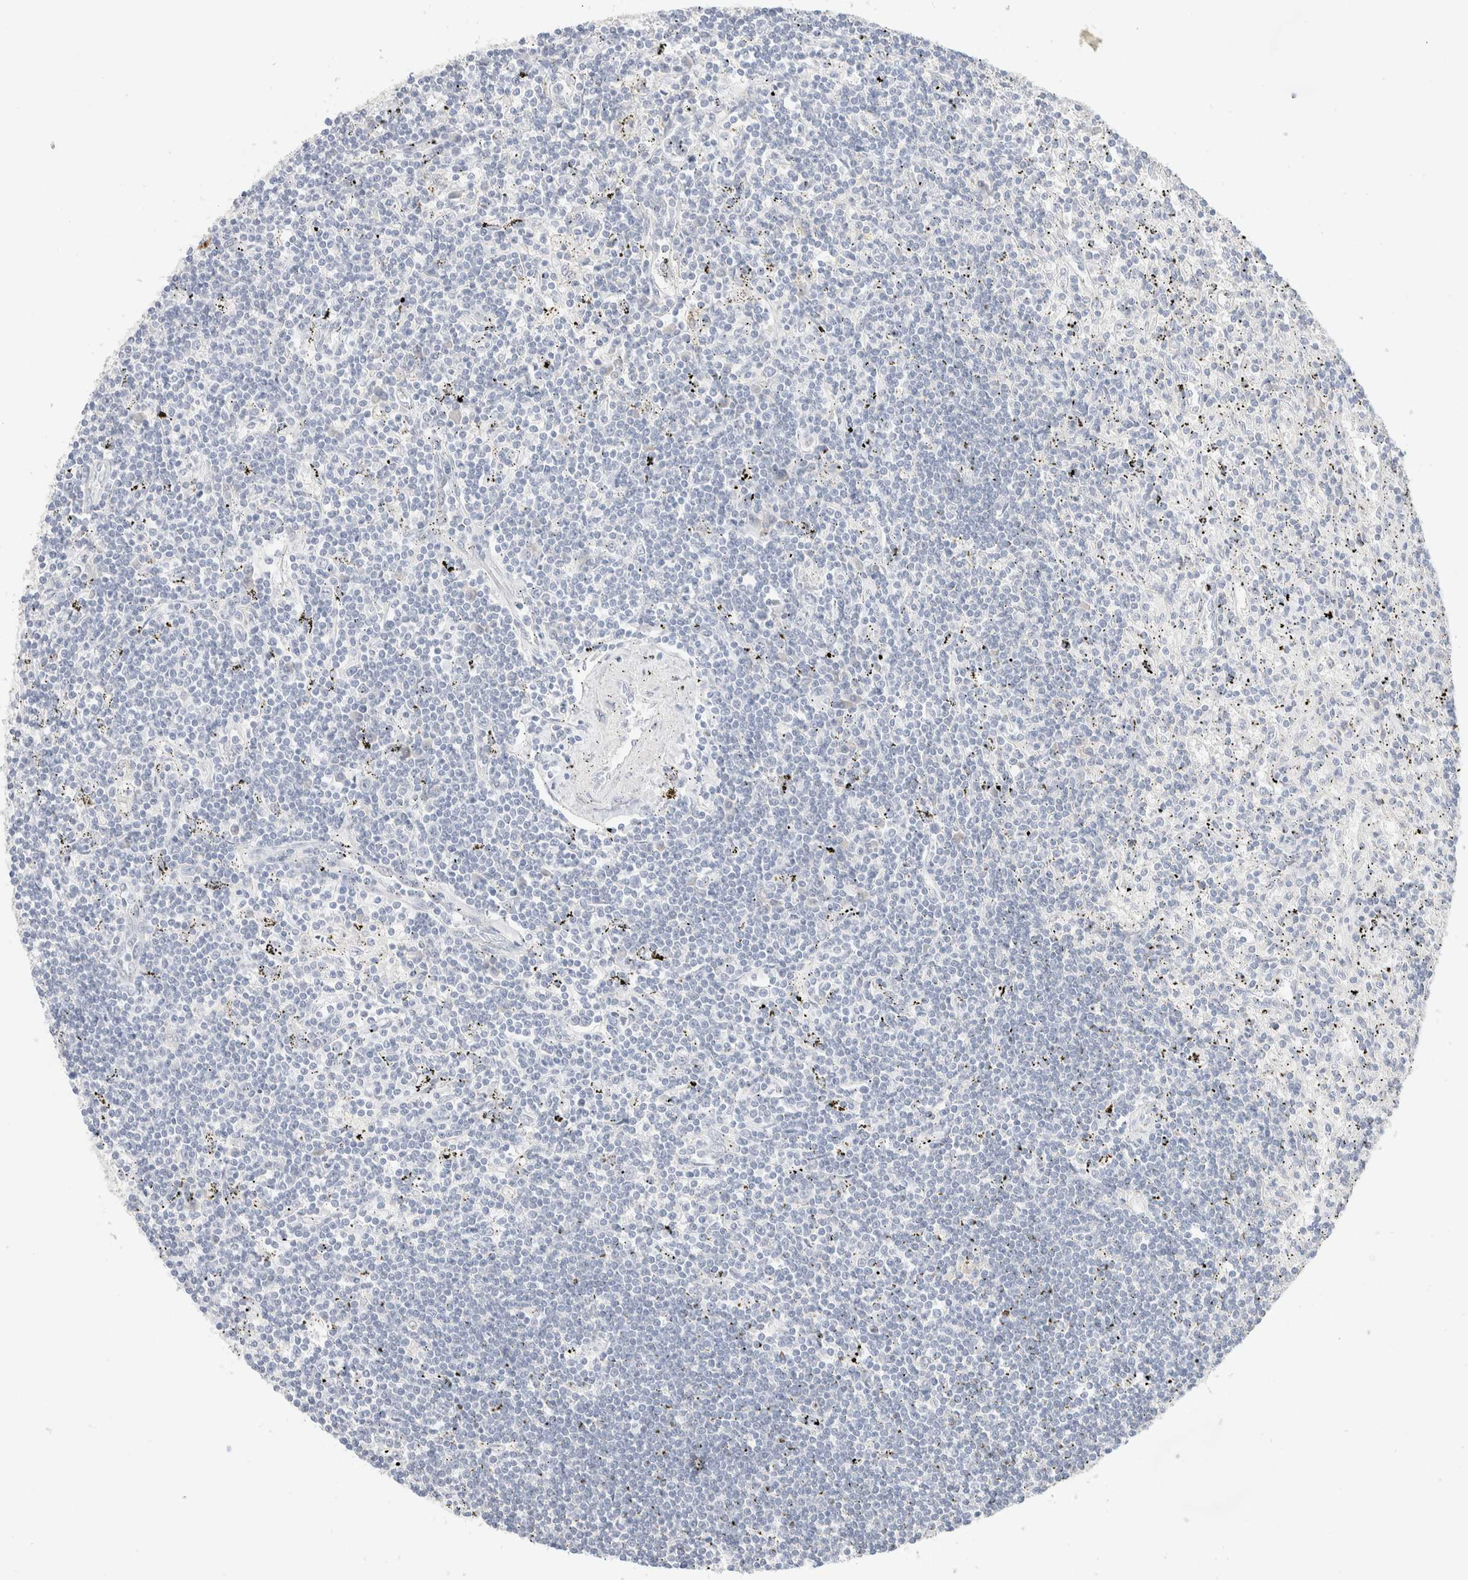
{"staining": {"intensity": "negative", "quantity": "none", "location": "none"}, "tissue": "lymphoma", "cell_type": "Tumor cells", "image_type": "cancer", "snomed": [{"axis": "morphology", "description": "Malignant lymphoma, non-Hodgkin's type, Low grade"}, {"axis": "topography", "description": "Spleen"}], "caption": "IHC histopathology image of malignant lymphoma, non-Hodgkin's type (low-grade) stained for a protein (brown), which exhibits no staining in tumor cells.", "gene": "RIDA", "patient": {"sex": "male", "age": 76}}